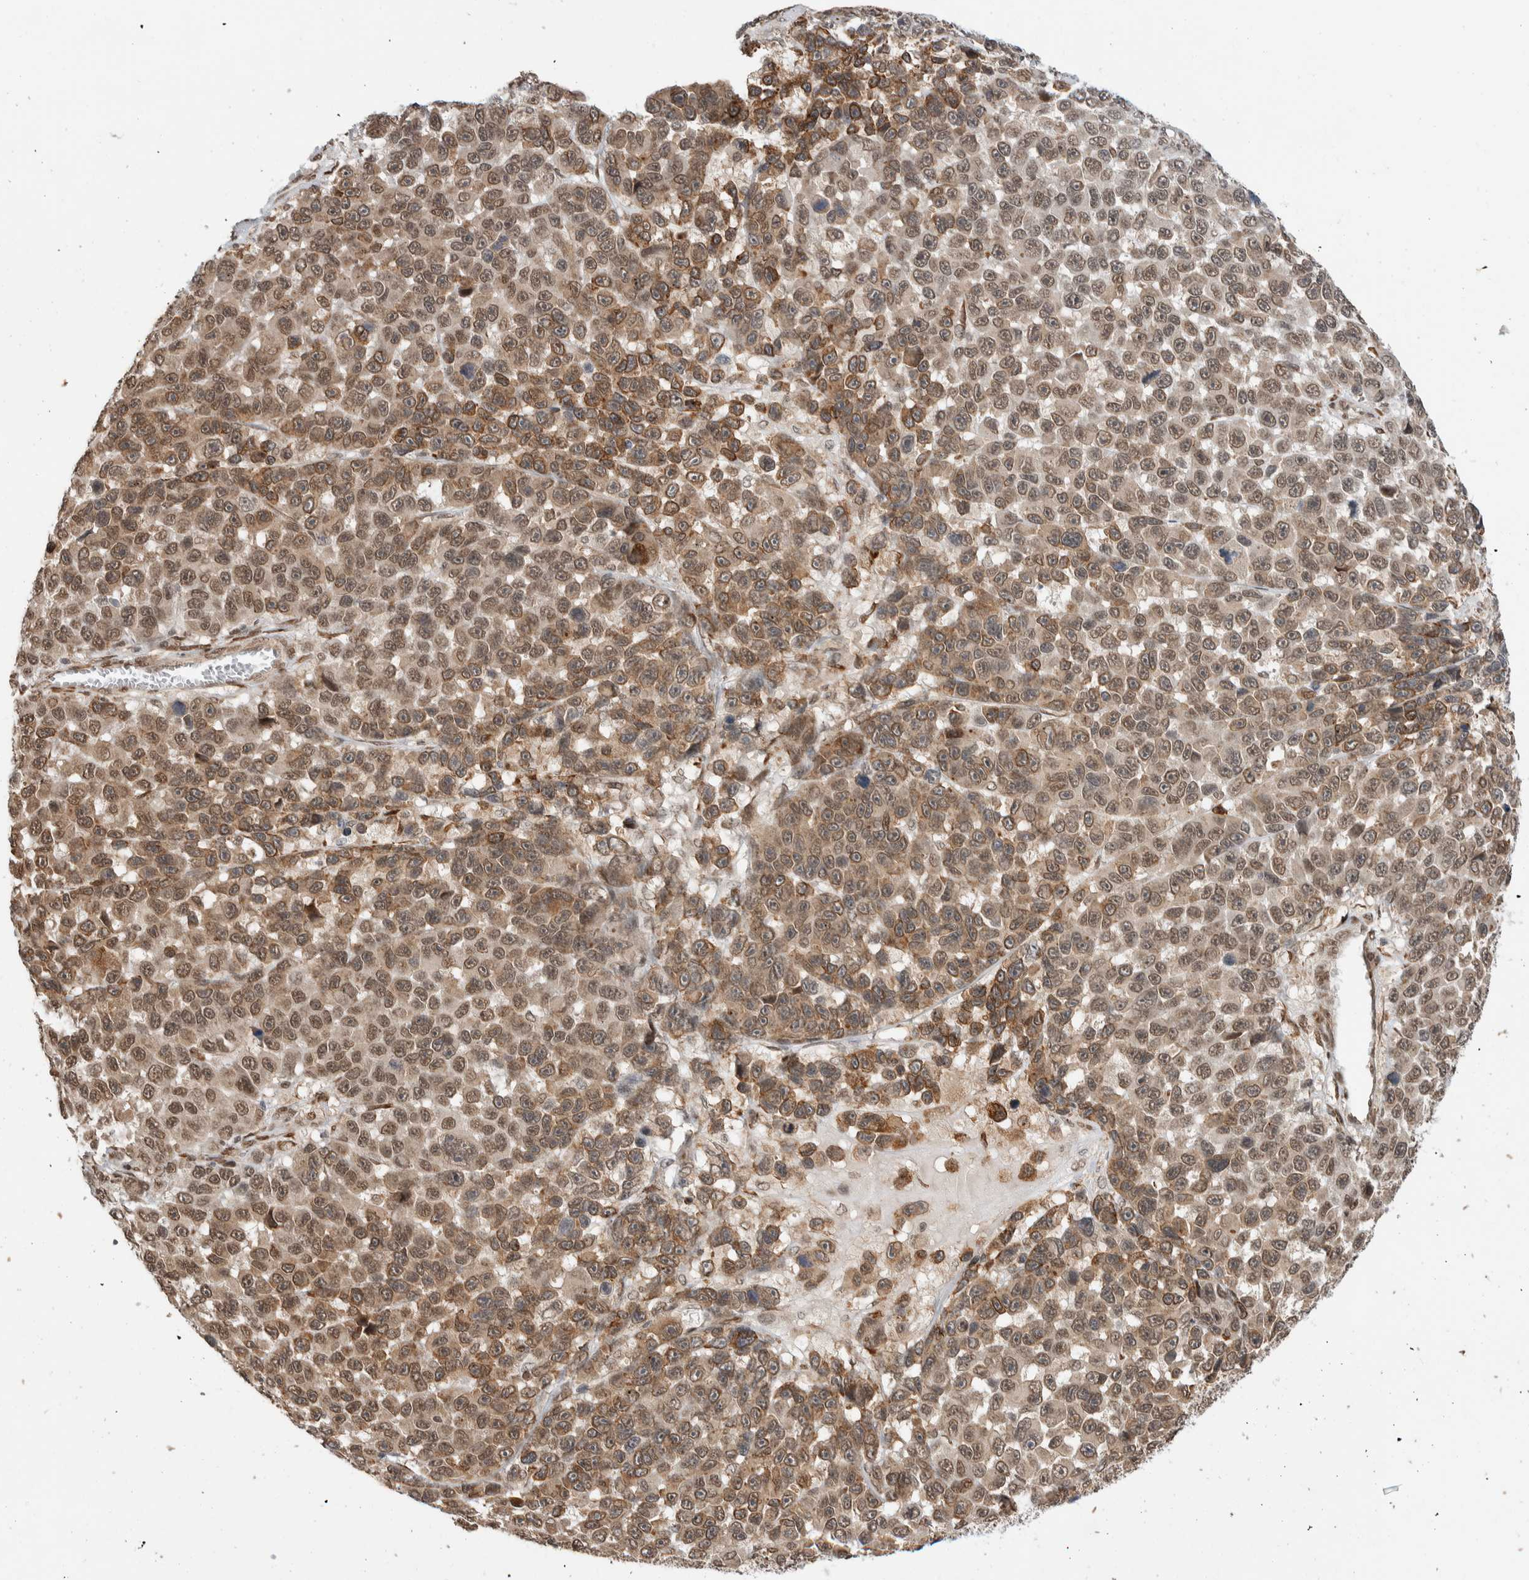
{"staining": {"intensity": "moderate", "quantity": ">75%", "location": "cytoplasmic/membranous,nuclear"}, "tissue": "melanoma", "cell_type": "Tumor cells", "image_type": "cancer", "snomed": [{"axis": "morphology", "description": "Malignant melanoma, NOS"}, {"axis": "topography", "description": "Skin"}], "caption": "Protein positivity by IHC shows moderate cytoplasmic/membranous and nuclear expression in approximately >75% of tumor cells in melanoma.", "gene": "TNRC18", "patient": {"sex": "male", "age": 53}}